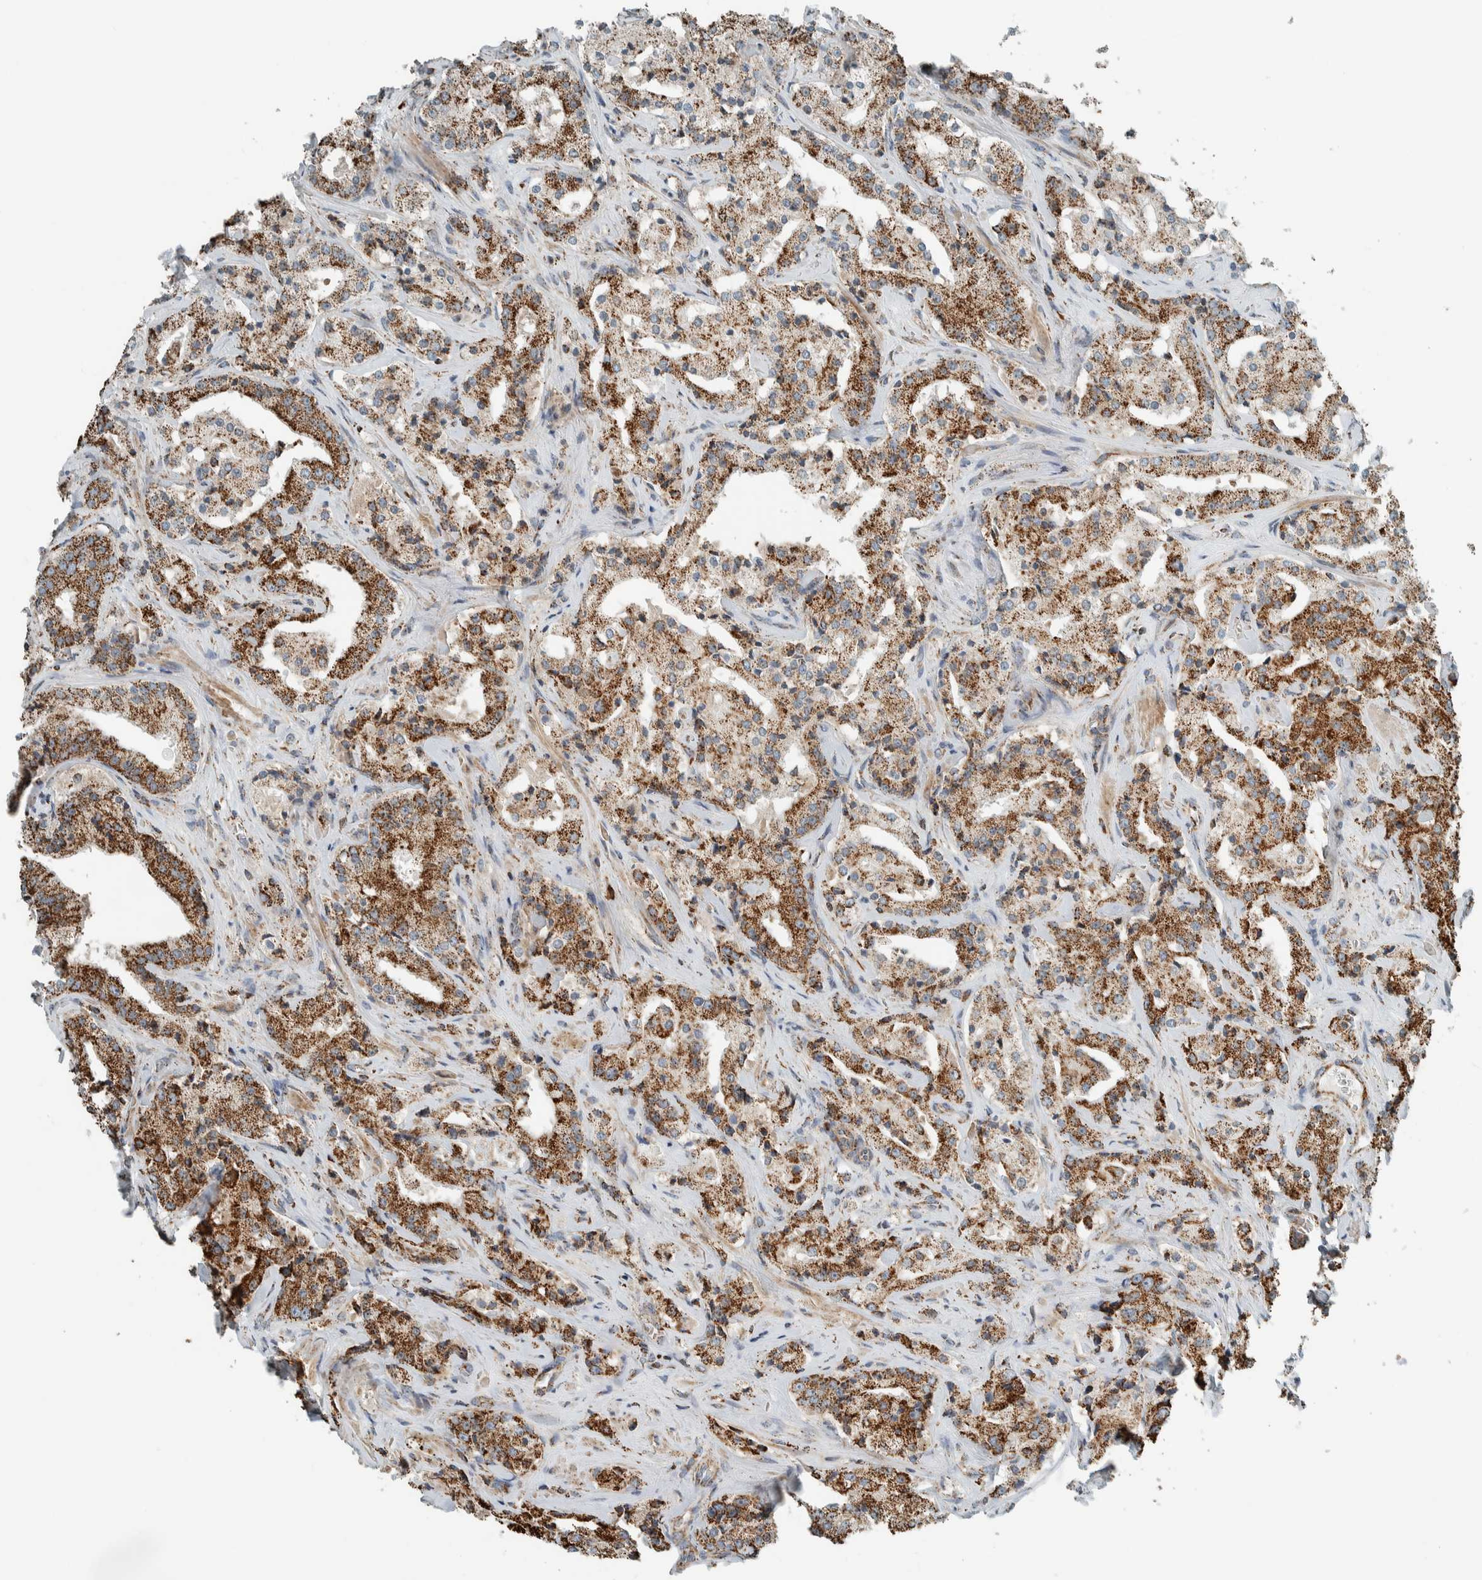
{"staining": {"intensity": "strong", "quantity": ">75%", "location": "cytoplasmic/membranous"}, "tissue": "prostate cancer", "cell_type": "Tumor cells", "image_type": "cancer", "snomed": [{"axis": "morphology", "description": "Adenocarcinoma, High grade"}, {"axis": "topography", "description": "Prostate"}], "caption": "This is an image of immunohistochemistry (IHC) staining of high-grade adenocarcinoma (prostate), which shows strong expression in the cytoplasmic/membranous of tumor cells.", "gene": "ZNF454", "patient": {"sex": "male", "age": 63}}